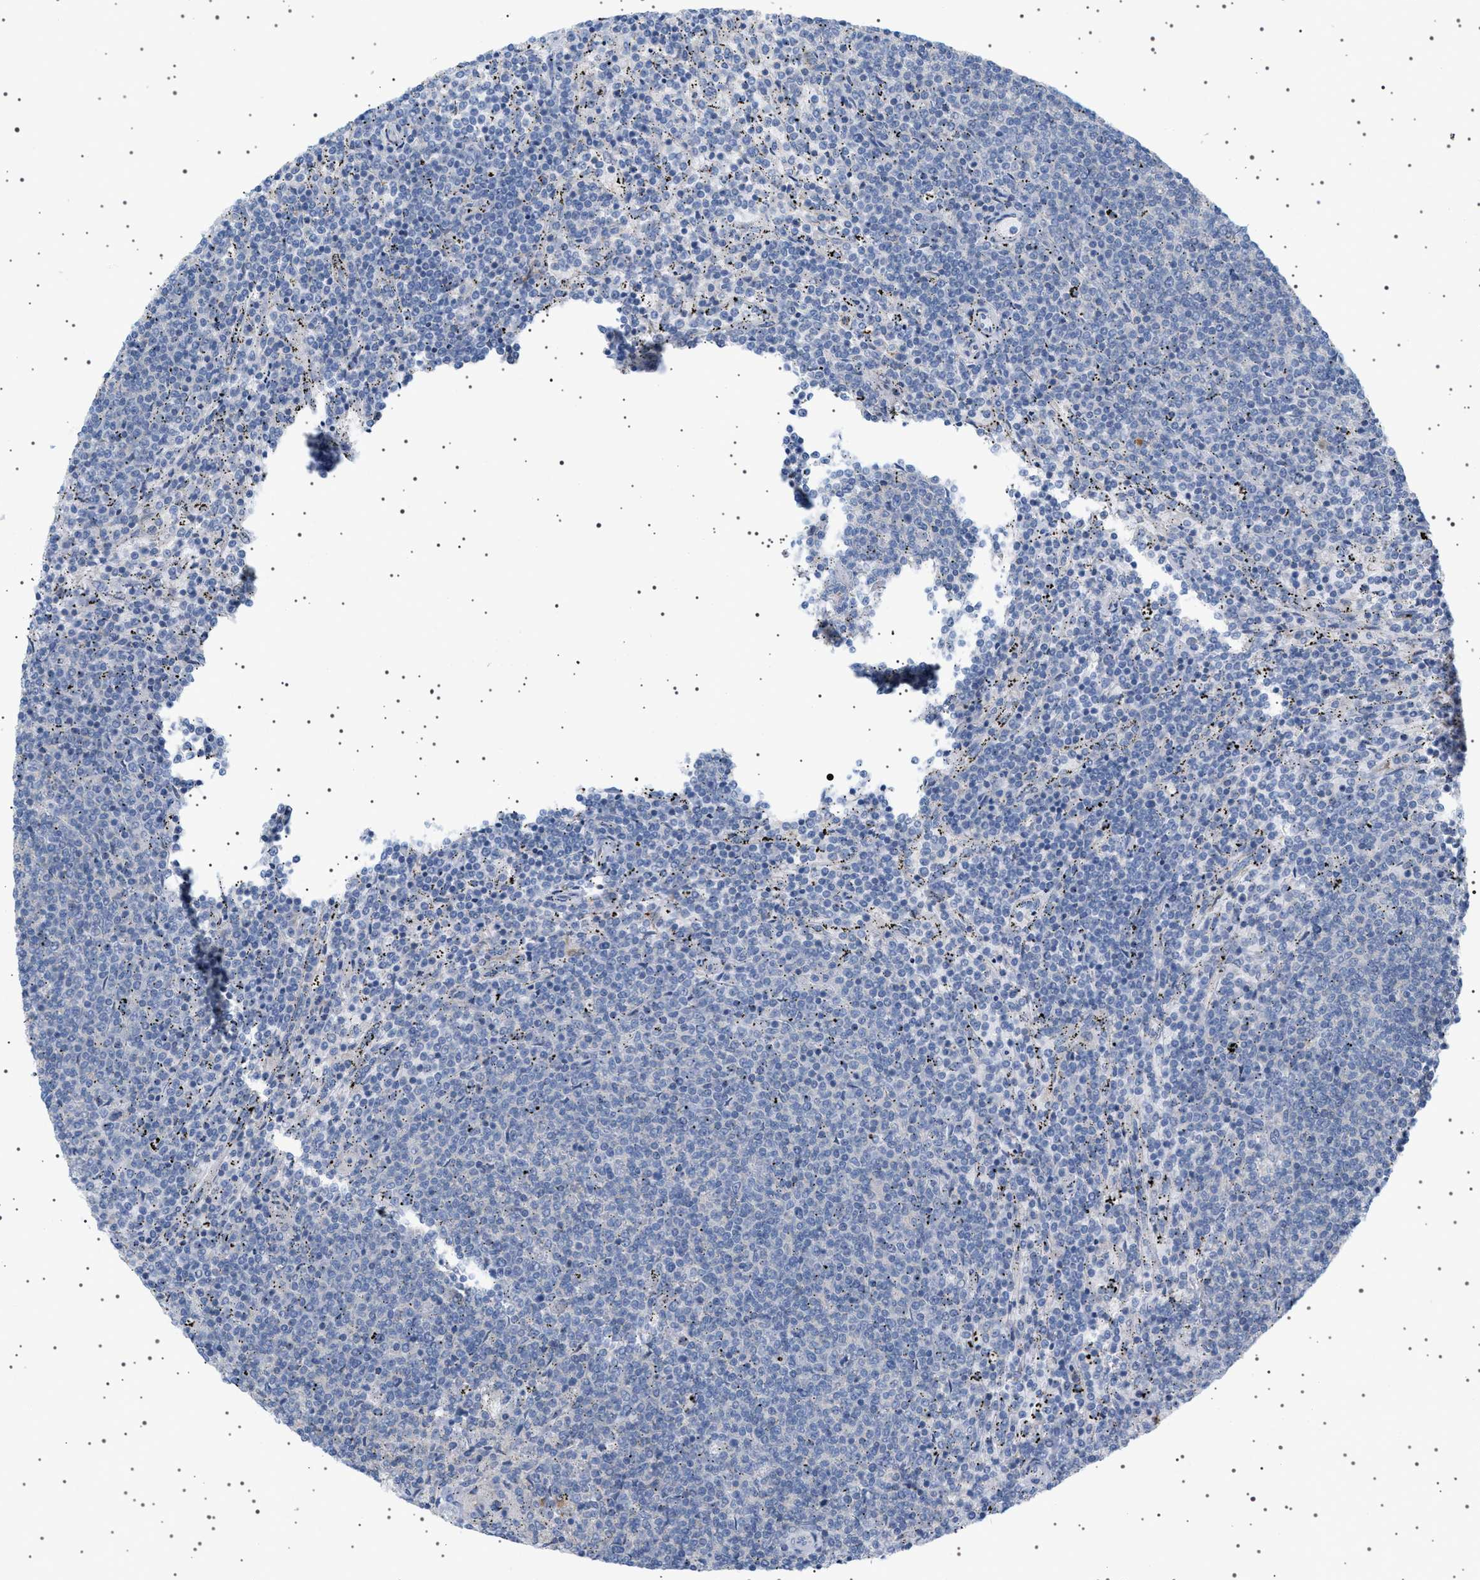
{"staining": {"intensity": "negative", "quantity": "none", "location": "none"}, "tissue": "lymphoma", "cell_type": "Tumor cells", "image_type": "cancer", "snomed": [{"axis": "morphology", "description": "Malignant lymphoma, non-Hodgkin's type, Low grade"}, {"axis": "topography", "description": "Spleen"}], "caption": "High power microscopy micrograph of an immunohistochemistry (IHC) image of lymphoma, revealing no significant expression in tumor cells. Brightfield microscopy of immunohistochemistry (IHC) stained with DAB (brown) and hematoxylin (blue), captured at high magnification.", "gene": "ADCY10", "patient": {"sex": "female", "age": 50}}